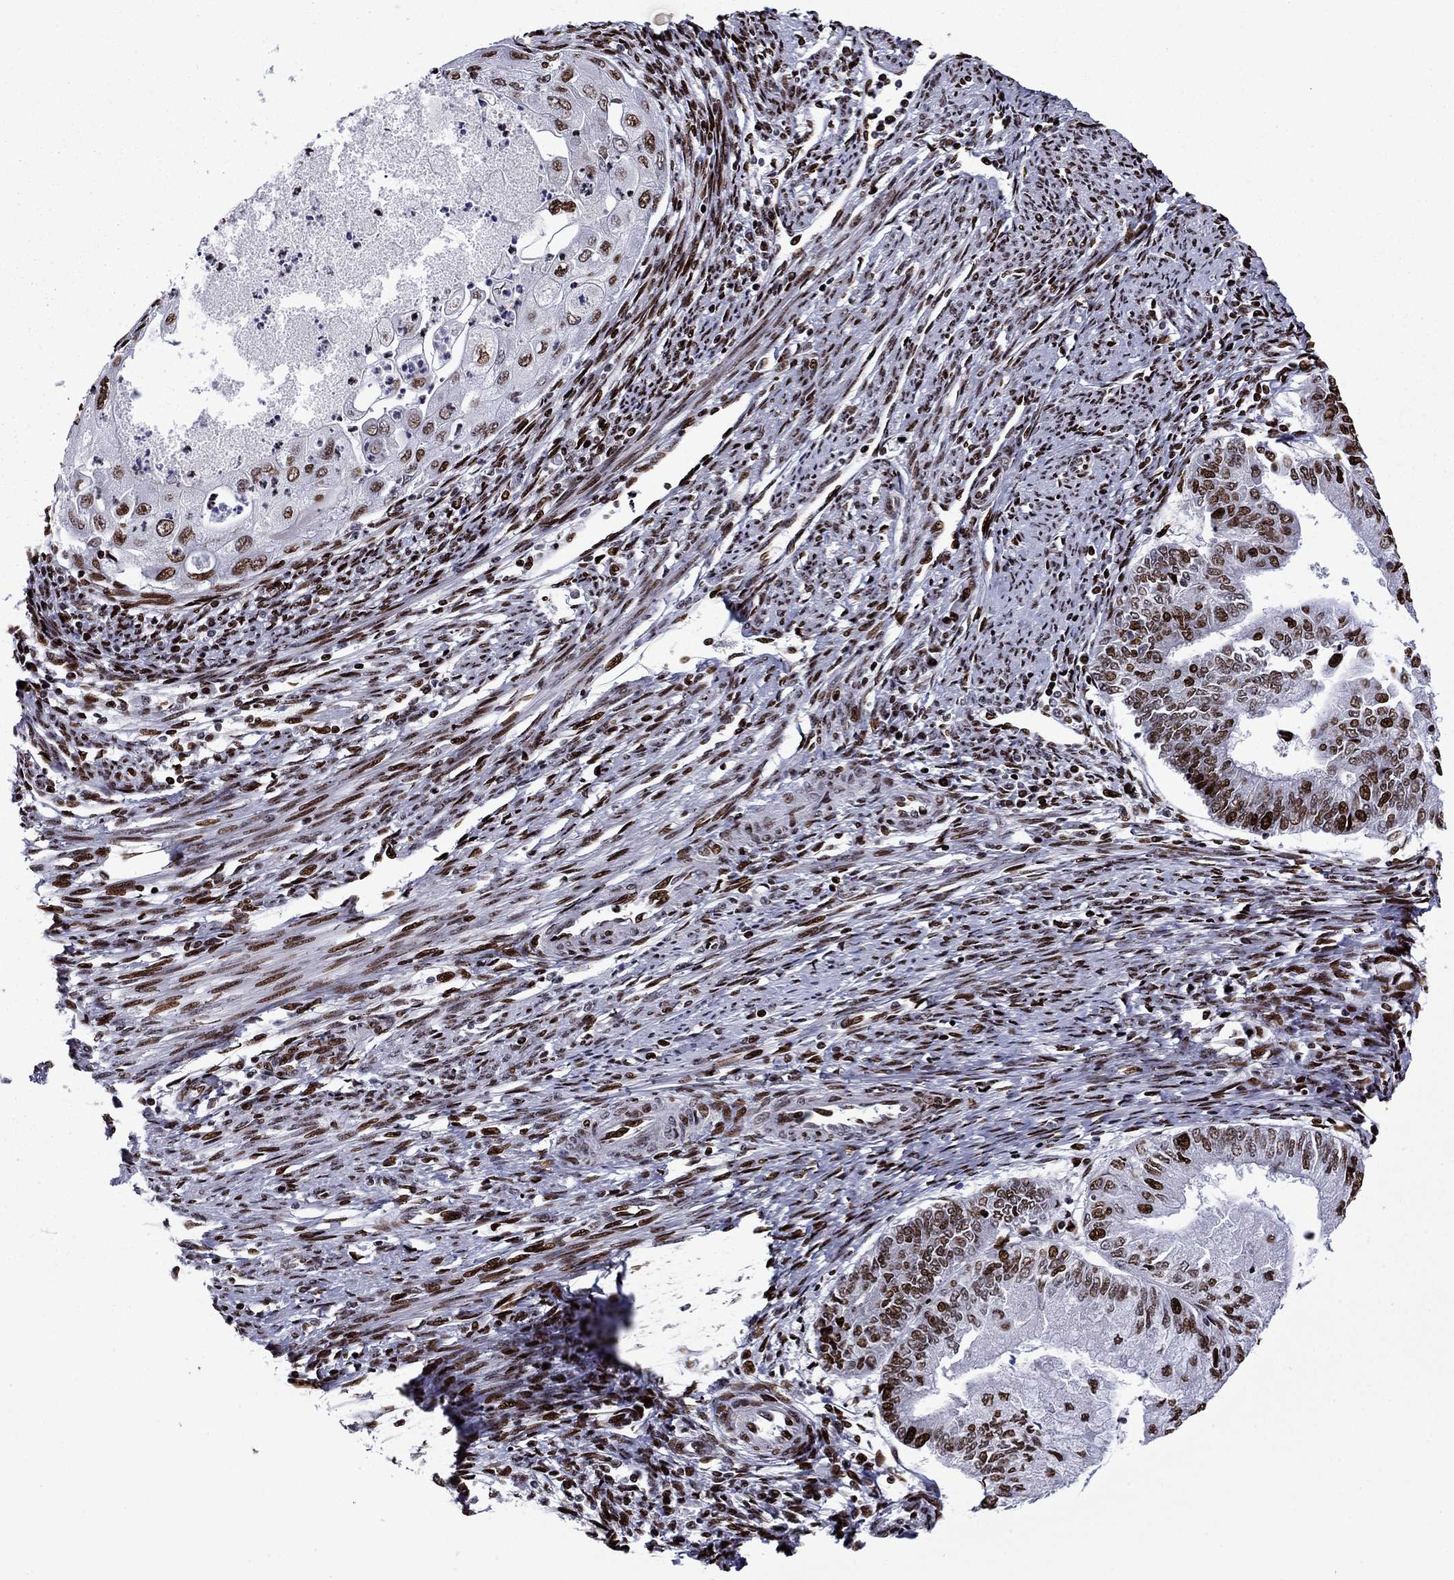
{"staining": {"intensity": "strong", "quantity": ">75%", "location": "nuclear"}, "tissue": "endometrial cancer", "cell_type": "Tumor cells", "image_type": "cancer", "snomed": [{"axis": "morphology", "description": "Adenocarcinoma, NOS"}, {"axis": "topography", "description": "Endometrium"}], "caption": "DAB immunohistochemical staining of human endometrial cancer (adenocarcinoma) displays strong nuclear protein staining in about >75% of tumor cells.", "gene": "LIMK1", "patient": {"sex": "female", "age": 59}}